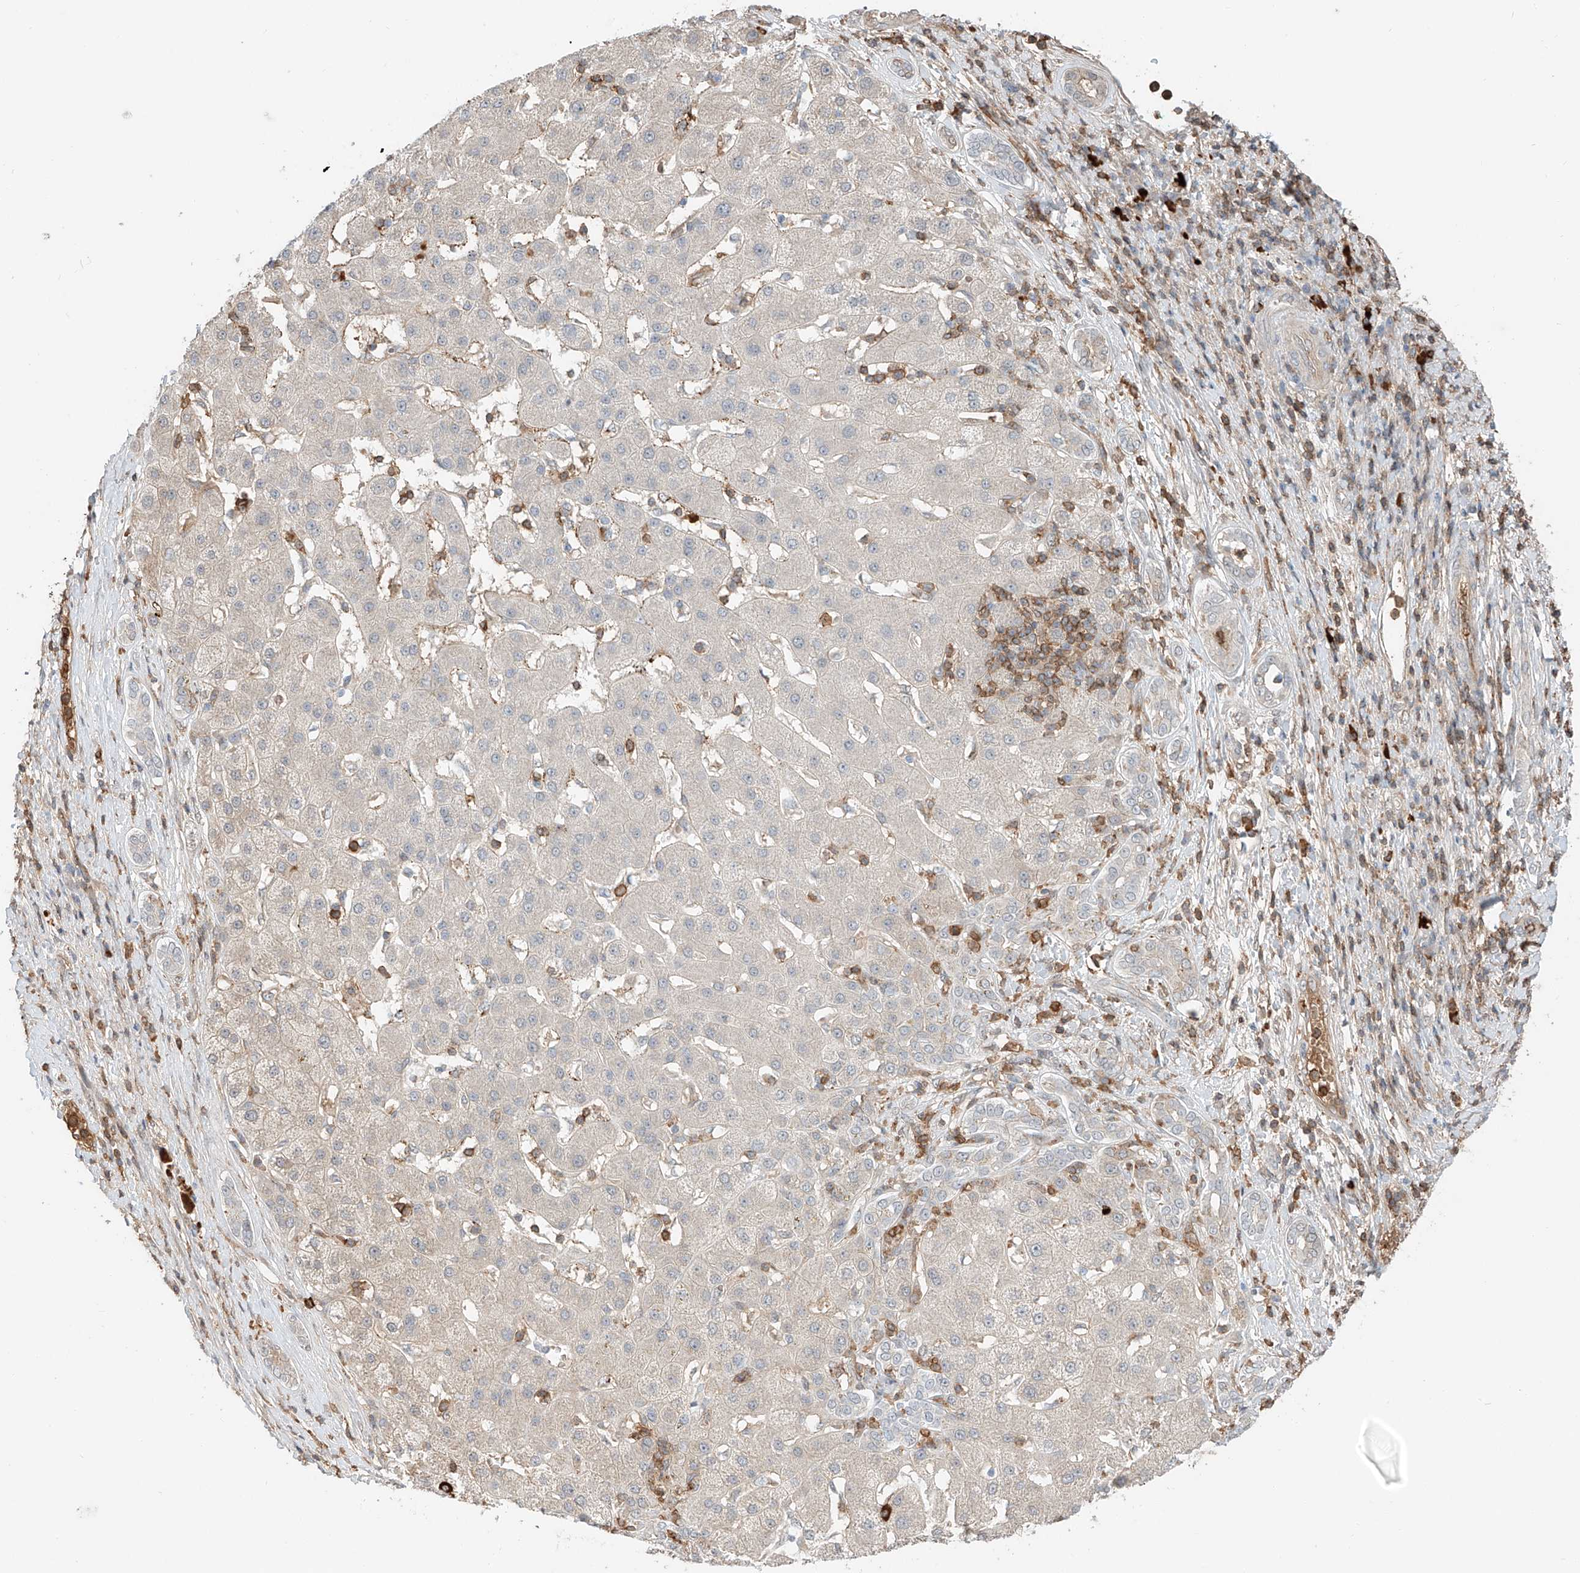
{"staining": {"intensity": "negative", "quantity": "none", "location": "none"}, "tissue": "liver cancer", "cell_type": "Tumor cells", "image_type": "cancer", "snomed": [{"axis": "morphology", "description": "Carcinoma, Hepatocellular, NOS"}, {"axis": "topography", "description": "Liver"}], "caption": "Immunohistochemistry micrograph of neoplastic tissue: hepatocellular carcinoma (liver) stained with DAB (3,3'-diaminobenzidine) demonstrates no significant protein staining in tumor cells. The staining was performed using DAB to visualize the protein expression in brown, while the nuclei were stained in blue with hematoxylin (Magnification: 20x).", "gene": "CEP162", "patient": {"sex": "male", "age": 65}}